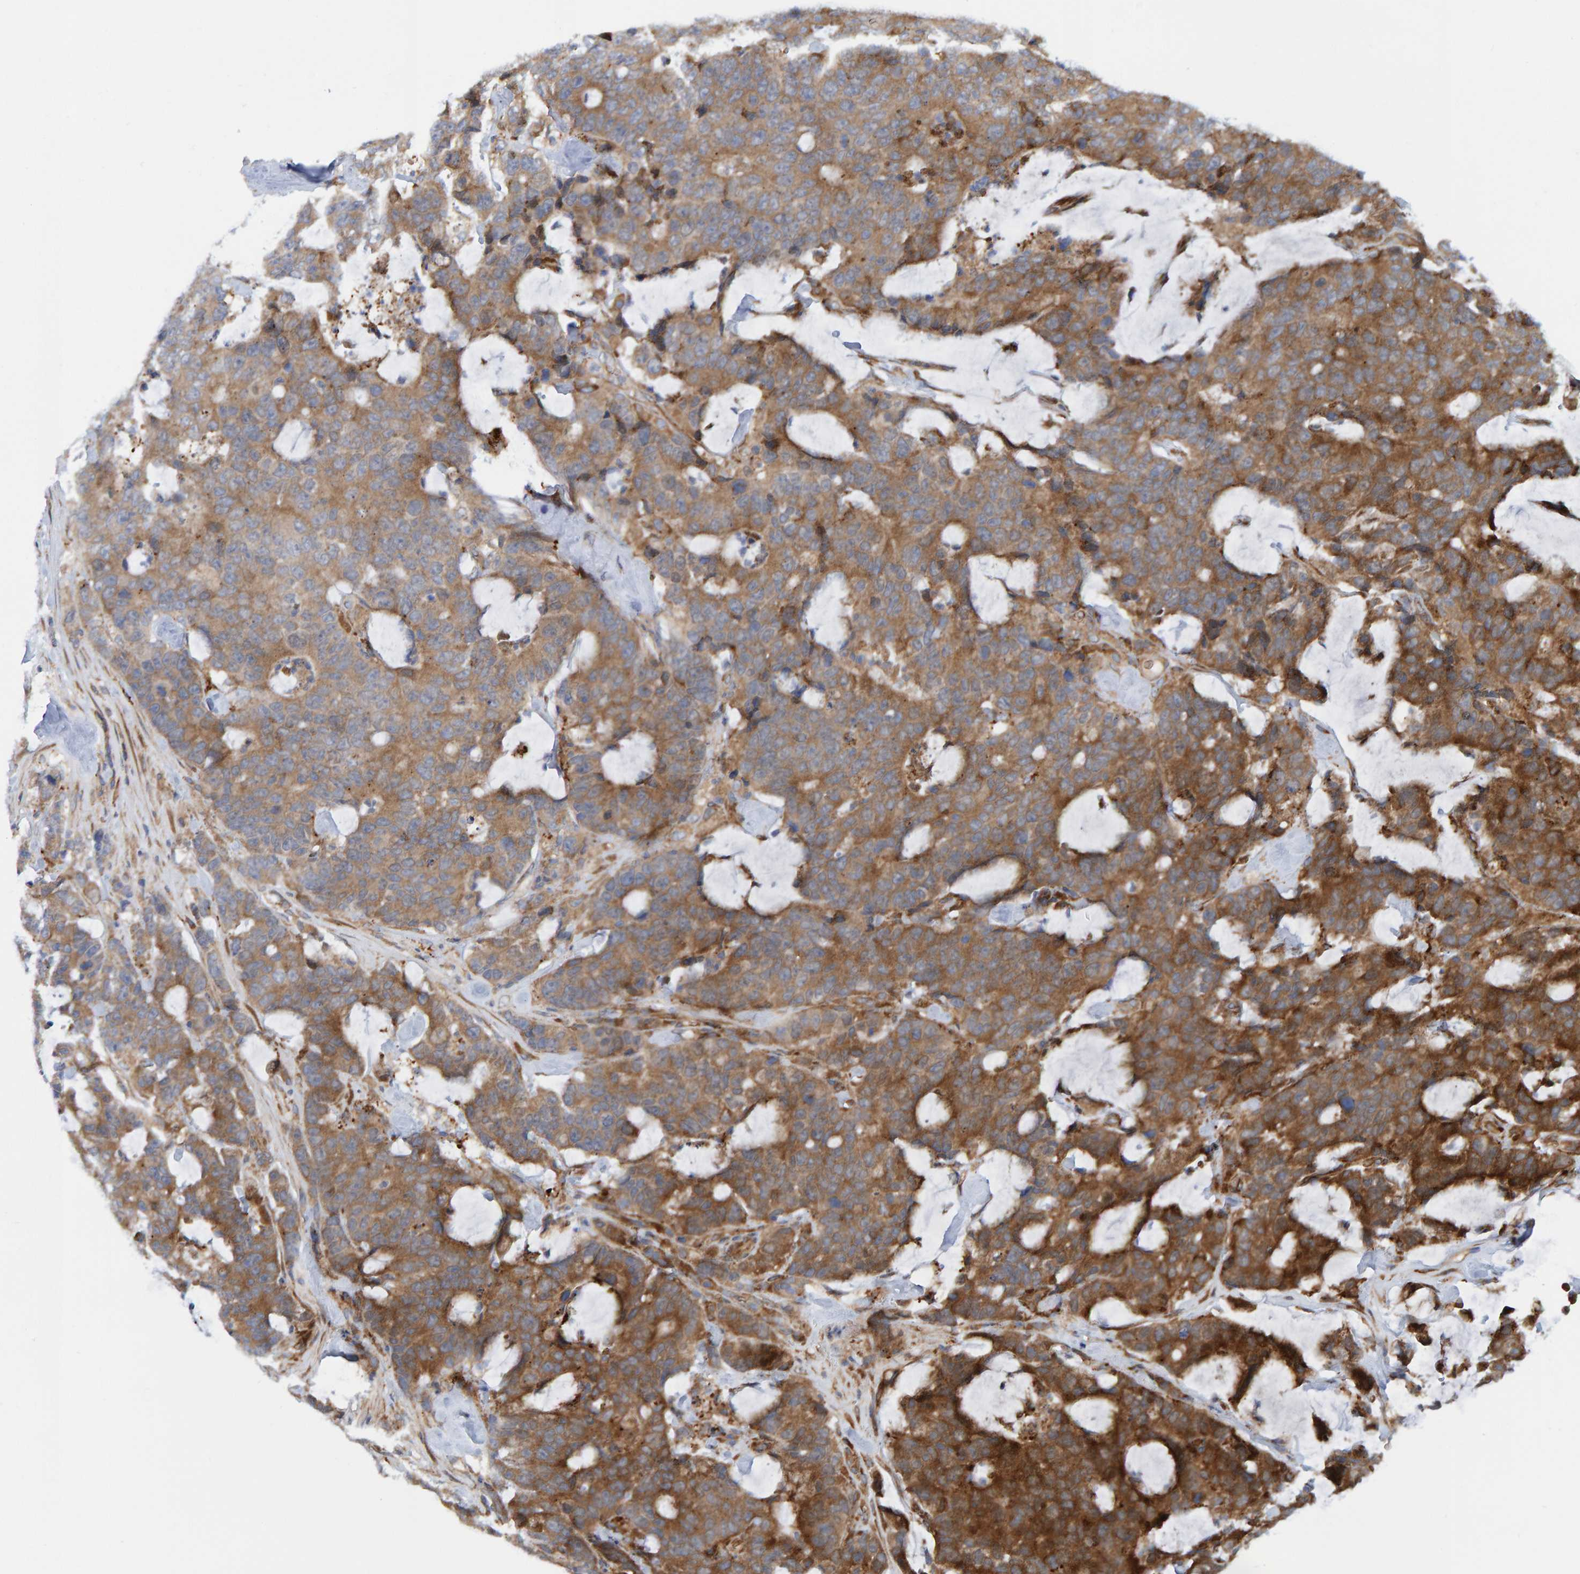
{"staining": {"intensity": "moderate", "quantity": ">75%", "location": "cytoplasmic/membranous"}, "tissue": "colorectal cancer", "cell_type": "Tumor cells", "image_type": "cancer", "snomed": [{"axis": "morphology", "description": "Adenocarcinoma, NOS"}, {"axis": "topography", "description": "Colon"}], "caption": "Protein staining demonstrates moderate cytoplasmic/membranous positivity in about >75% of tumor cells in adenocarcinoma (colorectal). The protein is shown in brown color, while the nuclei are stained blue.", "gene": "KIAA0753", "patient": {"sex": "female", "age": 86}}